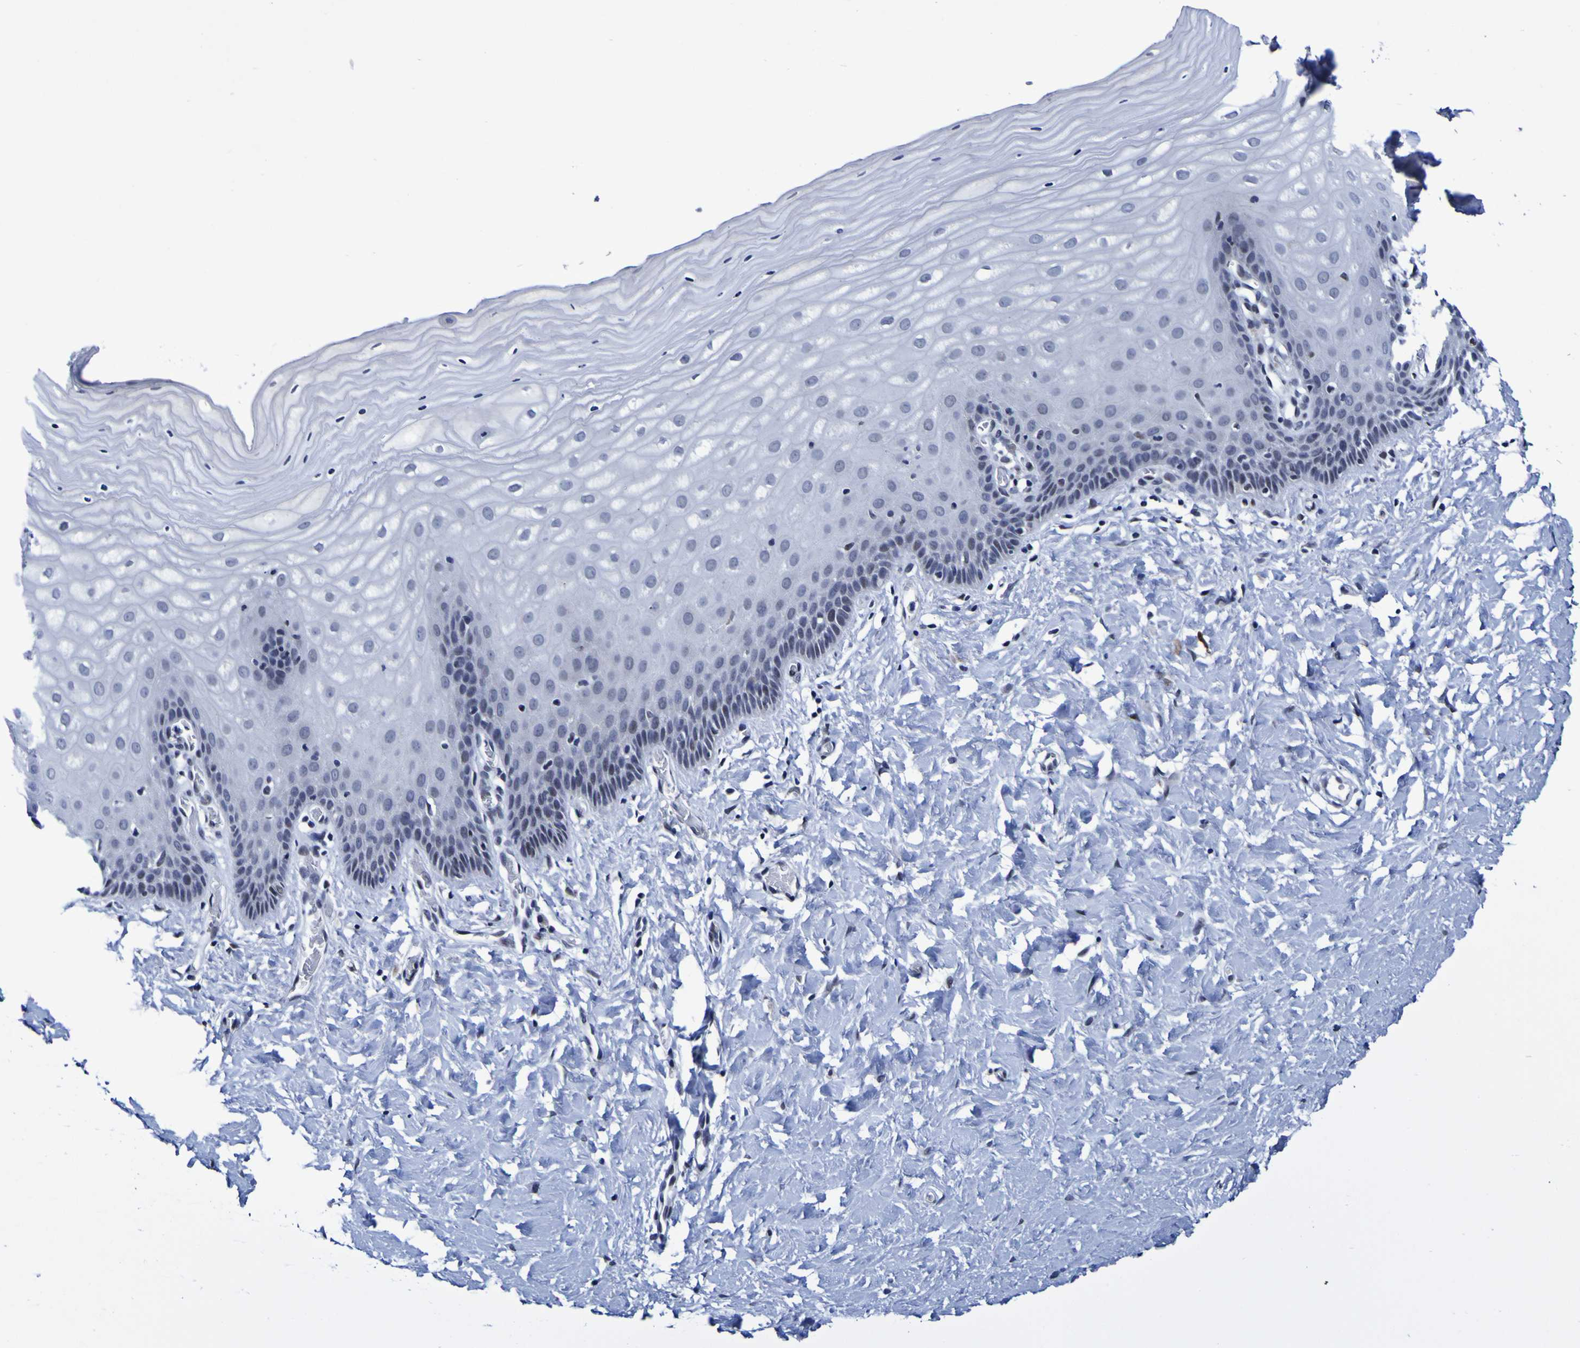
{"staining": {"intensity": "weak", "quantity": ">75%", "location": "nuclear"}, "tissue": "cervix", "cell_type": "Glandular cells", "image_type": "normal", "snomed": [{"axis": "morphology", "description": "Normal tissue, NOS"}, {"axis": "topography", "description": "Cervix"}], "caption": "Glandular cells exhibit low levels of weak nuclear staining in approximately >75% of cells in normal human cervix. The protein of interest is shown in brown color, while the nuclei are stained blue.", "gene": "MBD3", "patient": {"sex": "female", "age": 55}}